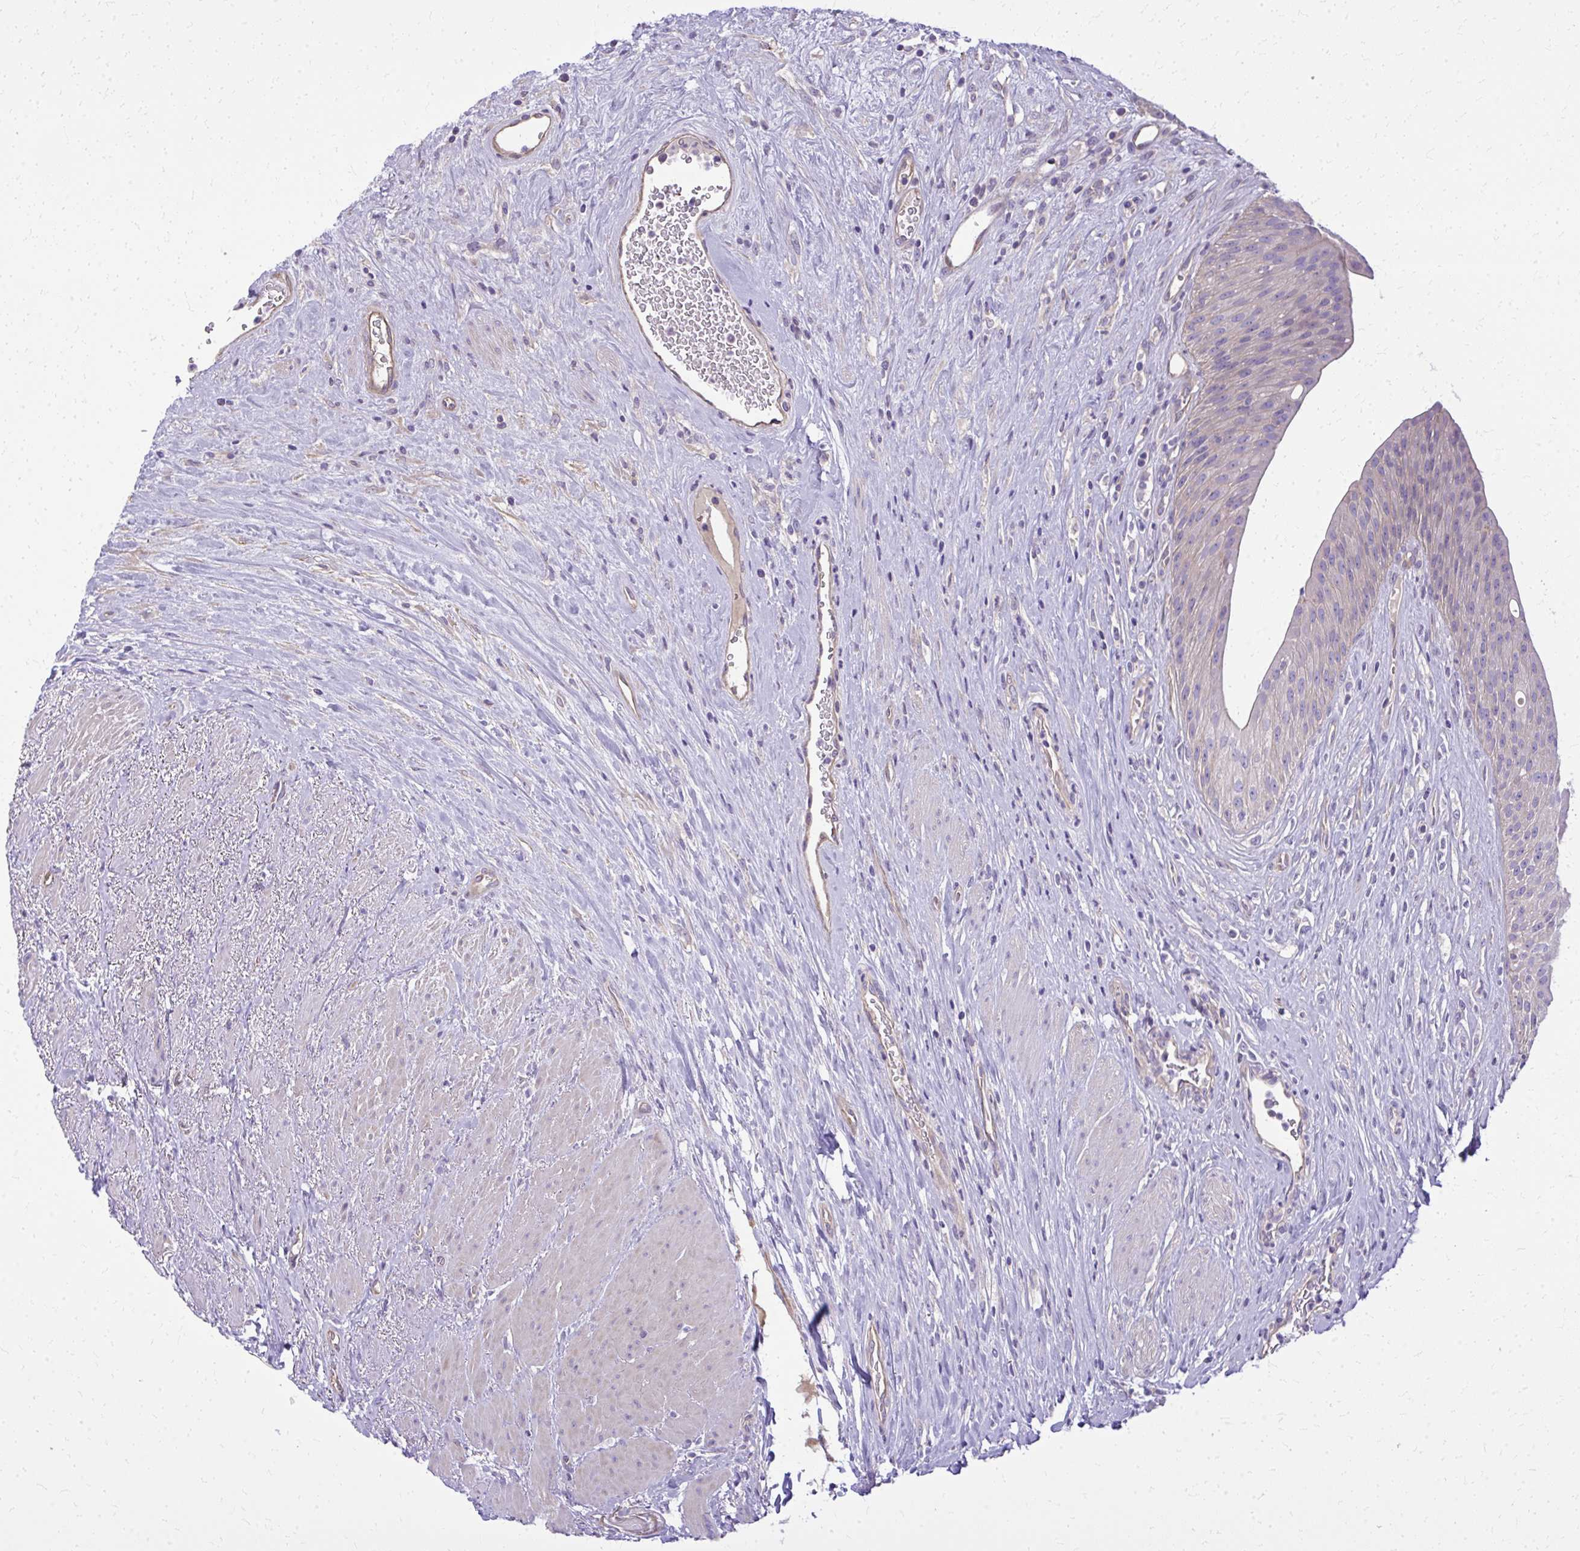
{"staining": {"intensity": "weak", "quantity": "25%-75%", "location": "cytoplasmic/membranous"}, "tissue": "urinary bladder", "cell_type": "Urothelial cells", "image_type": "normal", "snomed": [{"axis": "morphology", "description": "Normal tissue, NOS"}, {"axis": "topography", "description": "Urinary bladder"}], "caption": "High-magnification brightfield microscopy of unremarkable urinary bladder stained with DAB (3,3'-diaminobenzidine) (brown) and counterstained with hematoxylin (blue). urothelial cells exhibit weak cytoplasmic/membranous expression is identified in approximately25%-75% of cells. (brown staining indicates protein expression, while blue staining denotes nuclei).", "gene": "RUNDC3B", "patient": {"sex": "female", "age": 56}}